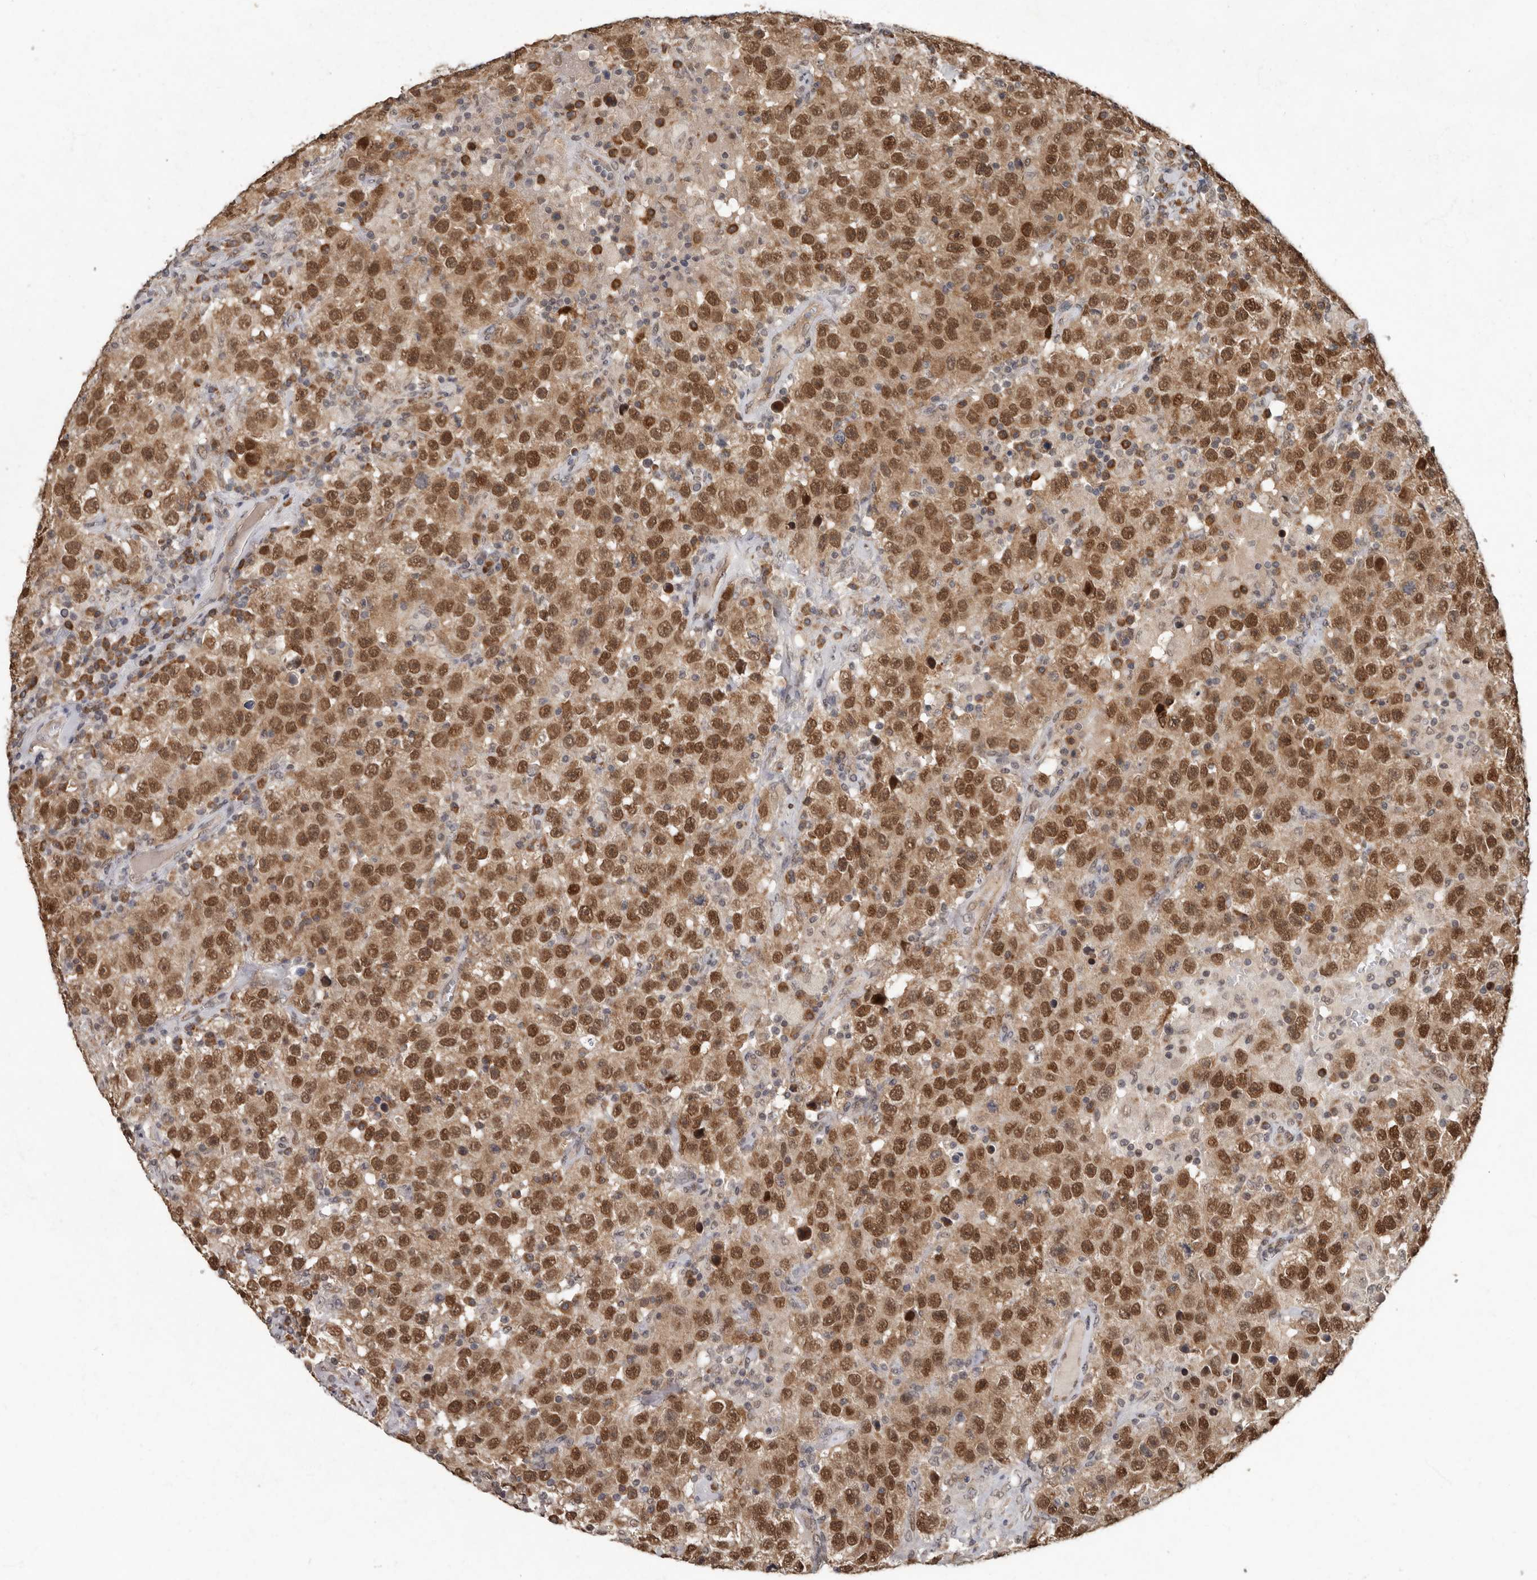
{"staining": {"intensity": "moderate", "quantity": ">75%", "location": "cytoplasmic/membranous,nuclear"}, "tissue": "testis cancer", "cell_type": "Tumor cells", "image_type": "cancer", "snomed": [{"axis": "morphology", "description": "Seminoma, NOS"}, {"axis": "topography", "description": "Testis"}], "caption": "Immunohistochemical staining of human seminoma (testis) shows medium levels of moderate cytoplasmic/membranous and nuclear protein staining in approximately >75% of tumor cells.", "gene": "LRGUK", "patient": {"sex": "male", "age": 41}}